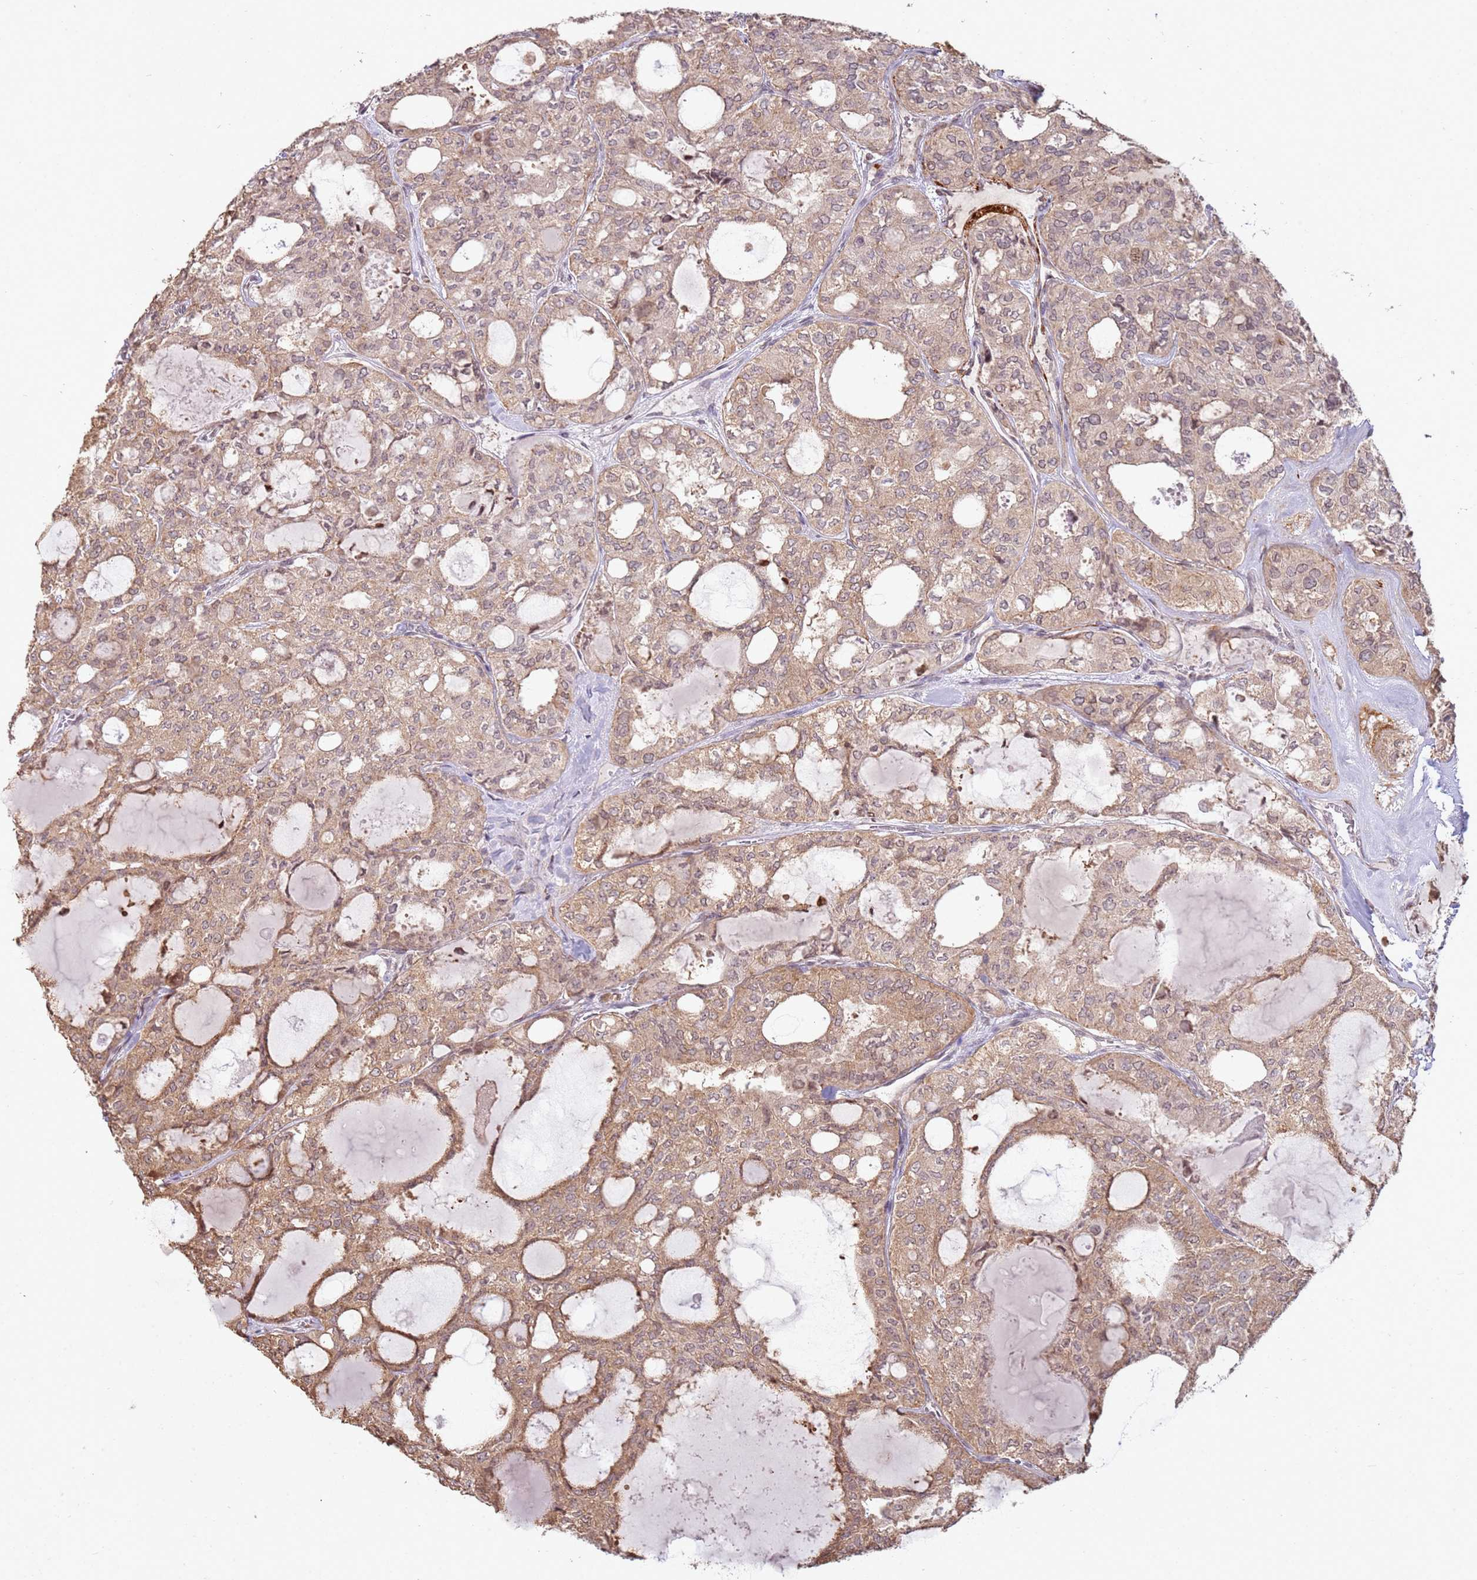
{"staining": {"intensity": "moderate", "quantity": ">75%", "location": "cytoplasmic/membranous"}, "tissue": "thyroid cancer", "cell_type": "Tumor cells", "image_type": "cancer", "snomed": [{"axis": "morphology", "description": "Follicular adenoma carcinoma, NOS"}, {"axis": "topography", "description": "Thyroid gland"}], "caption": "Tumor cells demonstrate medium levels of moderate cytoplasmic/membranous expression in about >75% of cells in human thyroid follicular adenoma carcinoma.", "gene": "SCAF1", "patient": {"sex": "male", "age": 75}}